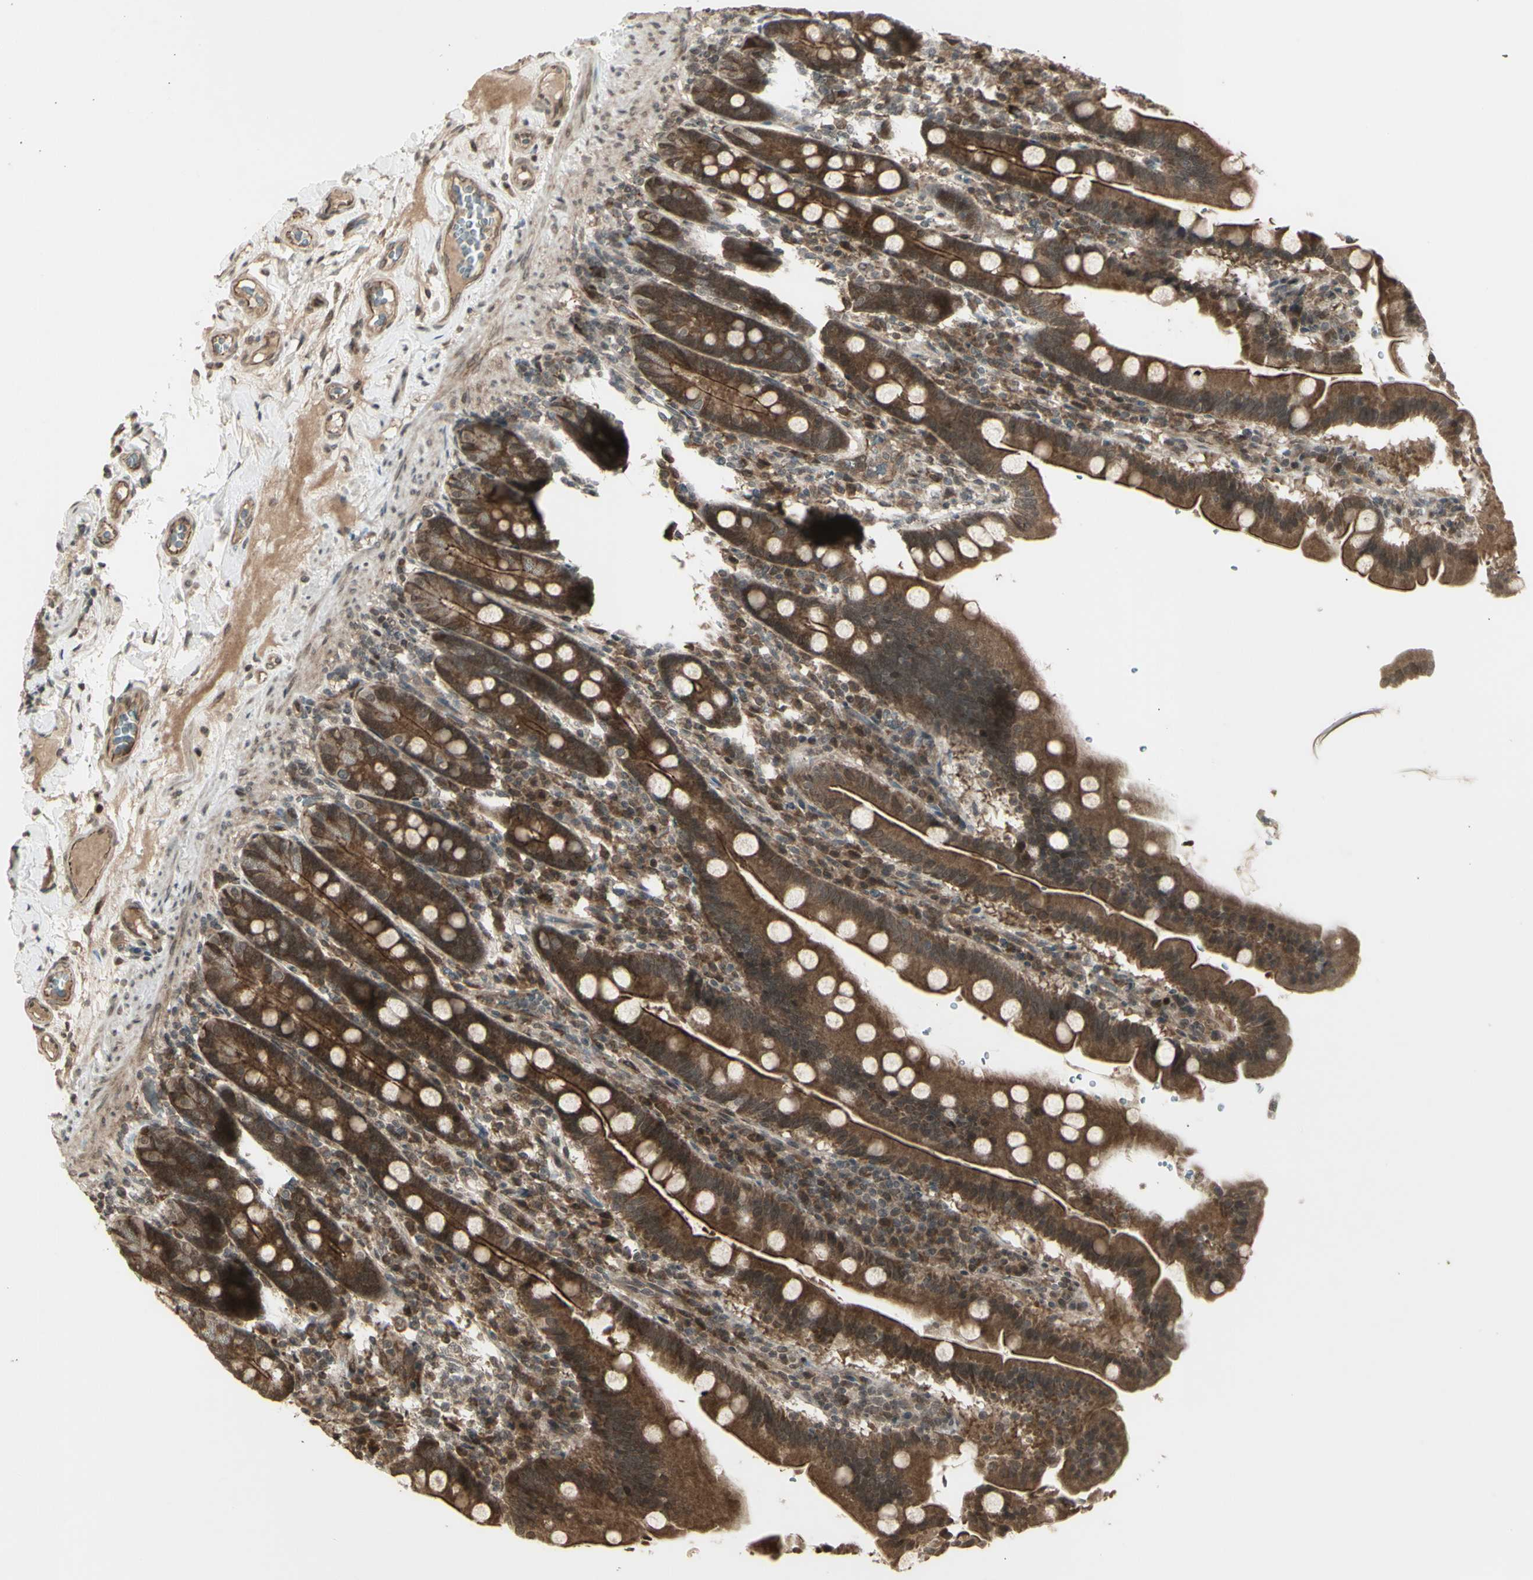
{"staining": {"intensity": "moderate", "quantity": ">75%", "location": "cytoplasmic/membranous"}, "tissue": "duodenum", "cell_type": "Glandular cells", "image_type": "normal", "snomed": [{"axis": "morphology", "description": "Normal tissue, NOS"}, {"axis": "topography", "description": "Duodenum"}], "caption": "DAB immunohistochemical staining of normal duodenum reveals moderate cytoplasmic/membranous protein staining in approximately >75% of glandular cells. (DAB (3,3'-diaminobenzidine) = brown stain, brightfield microscopy at high magnification).", "gene": "BLNK", "patient": {"sex": "male", "age": 50}}